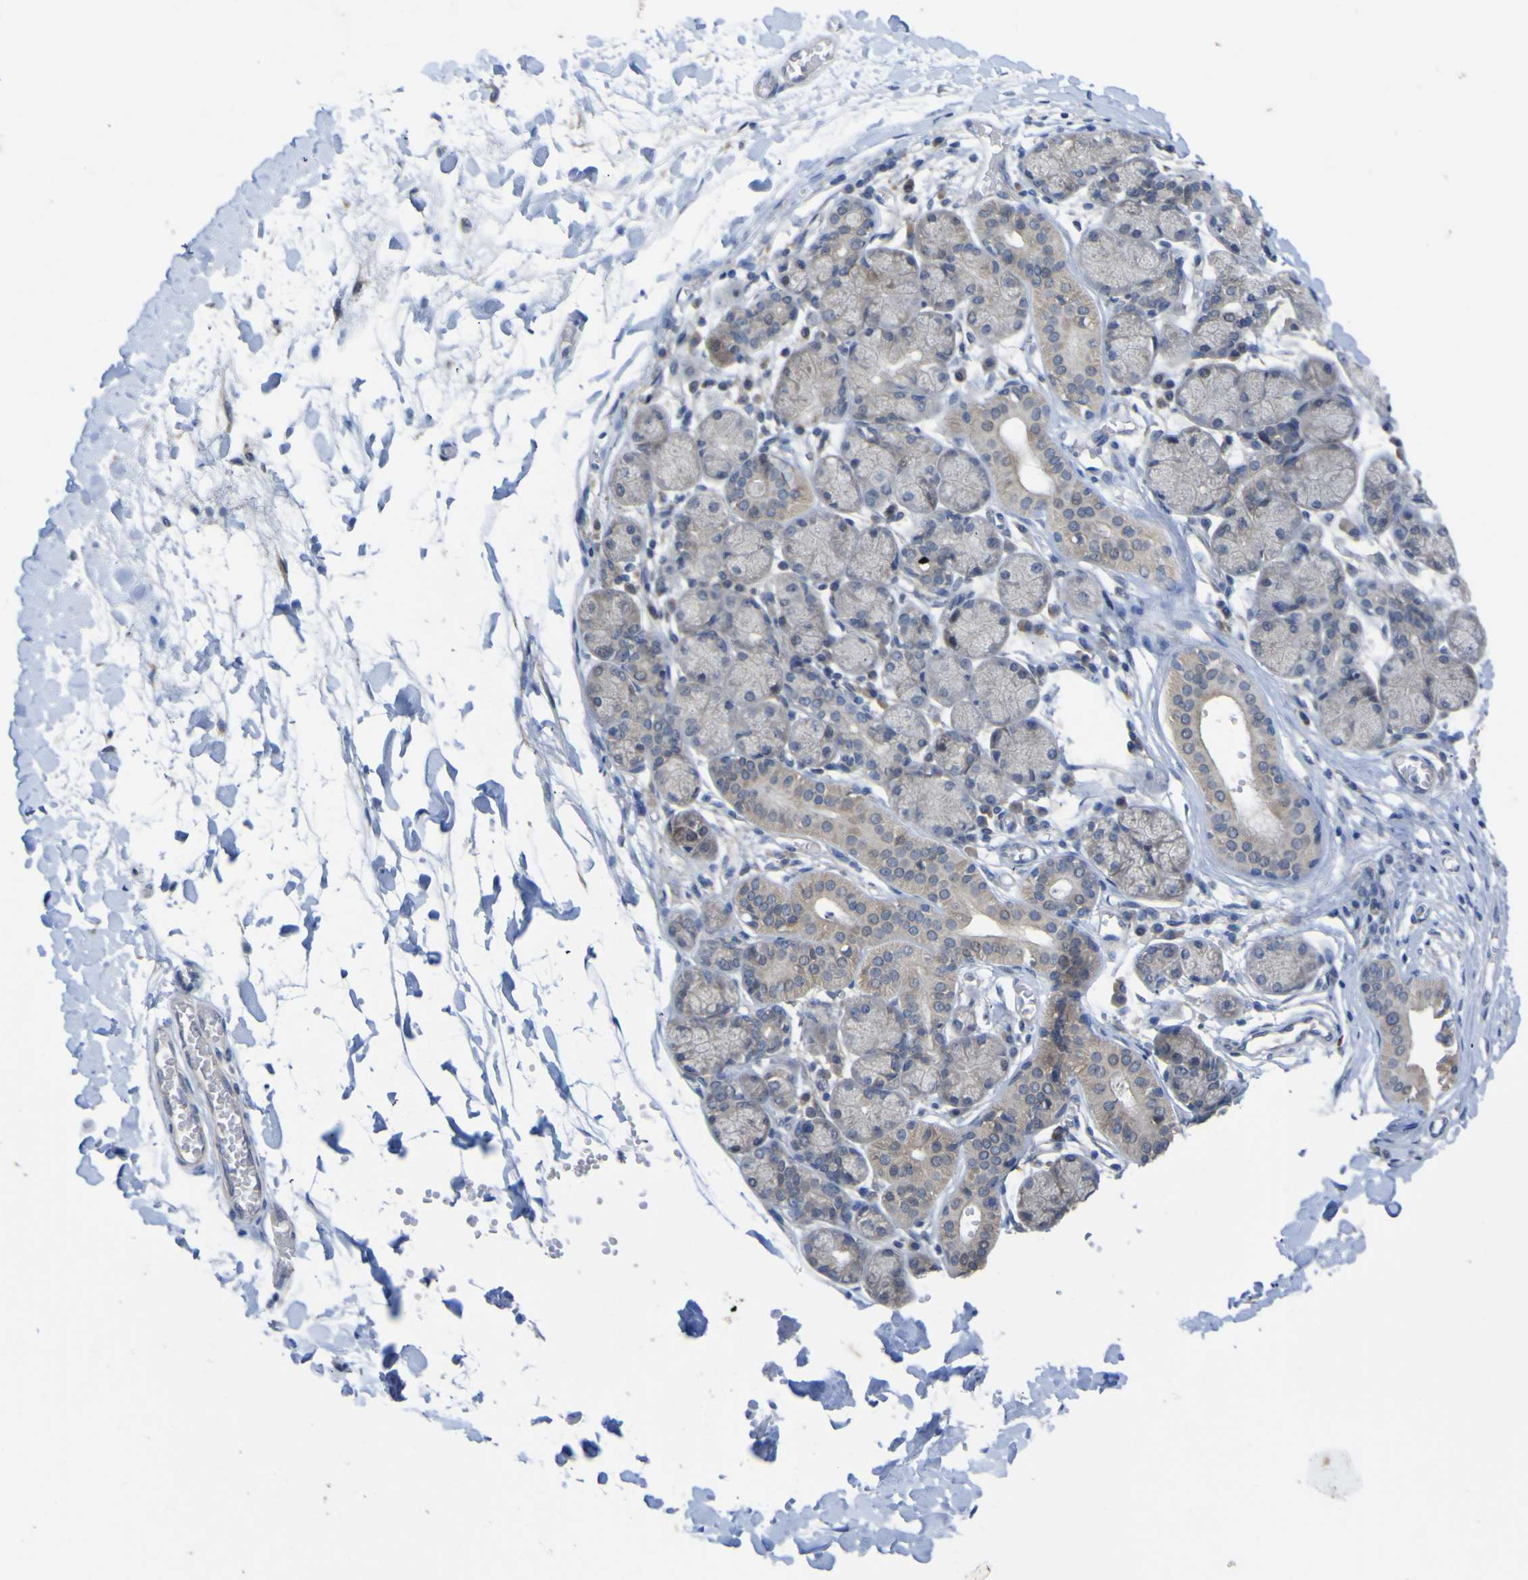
{"staining": {"intensity": "negative", "quantity": "none", "location": "none"}, "tissue": "salivary gland", "cell_type": "Glandular cells", "image_type": "normal", "snomed": [{"axis": "morphology", "description": "Normal tissue, NOS"}, {"axis": "topography", "description": "Salivary gland"}], "caption": "Immunohistochemical staining of normal human salivary gland displays no significant positivity in glandular cells. The staining is performed using DAB brown chromogen with nuclei counter-stained in using hematoxylin.", "gene": "TNFRSF11A", "patient": {"sex": "female", "age": 24}}